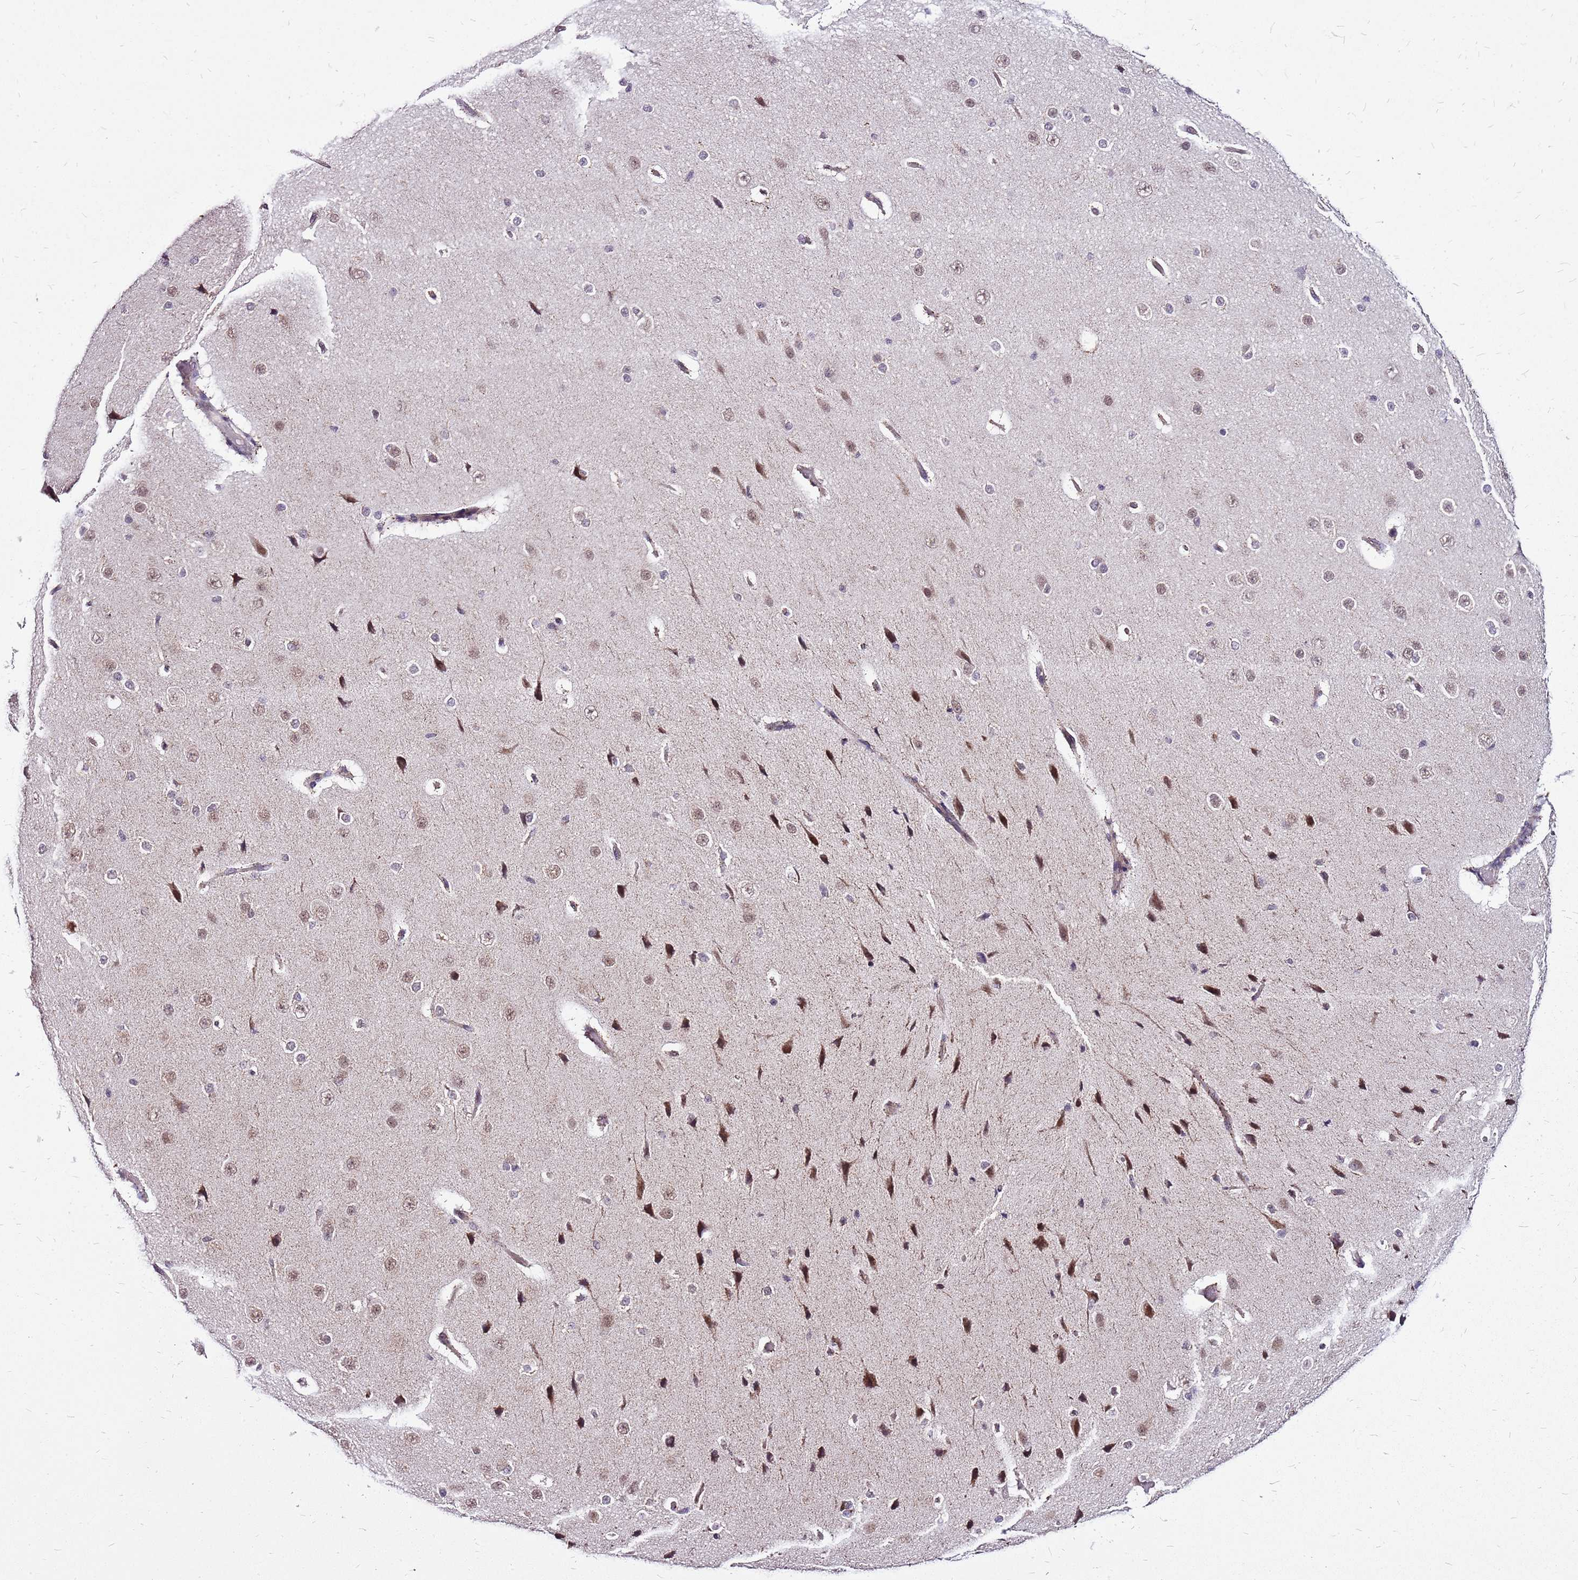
{"staining": {"intensity": "weak", "quantity": "25%-75%", "location": "cytoplasmic/membranous"}, "tissue": "cerebral cortex", "cell_type": "Endothelial cells", "image_type": "normal", "snomed": [{"axis": "morphology", "description": "Normal tissue, NOS"}, {"axis": "morphology", "description": "Developmental malformation"}, {"axis": "topography", "description": "Cerebral cortex"}], "caption": "Immunohistochemical staining of unremarkable cerebral cortex reveals weak cytoplasmic/membranous protein staining in about 25%-75% of endothelial cells. The staining was performed using DAB to visualize the protein expression in brown, while the nuclei were stained in blue with hematoxylin (Magnification: 20x).", "gene": "CCDC166", "patient": {"sex": "female", "age": 30}}